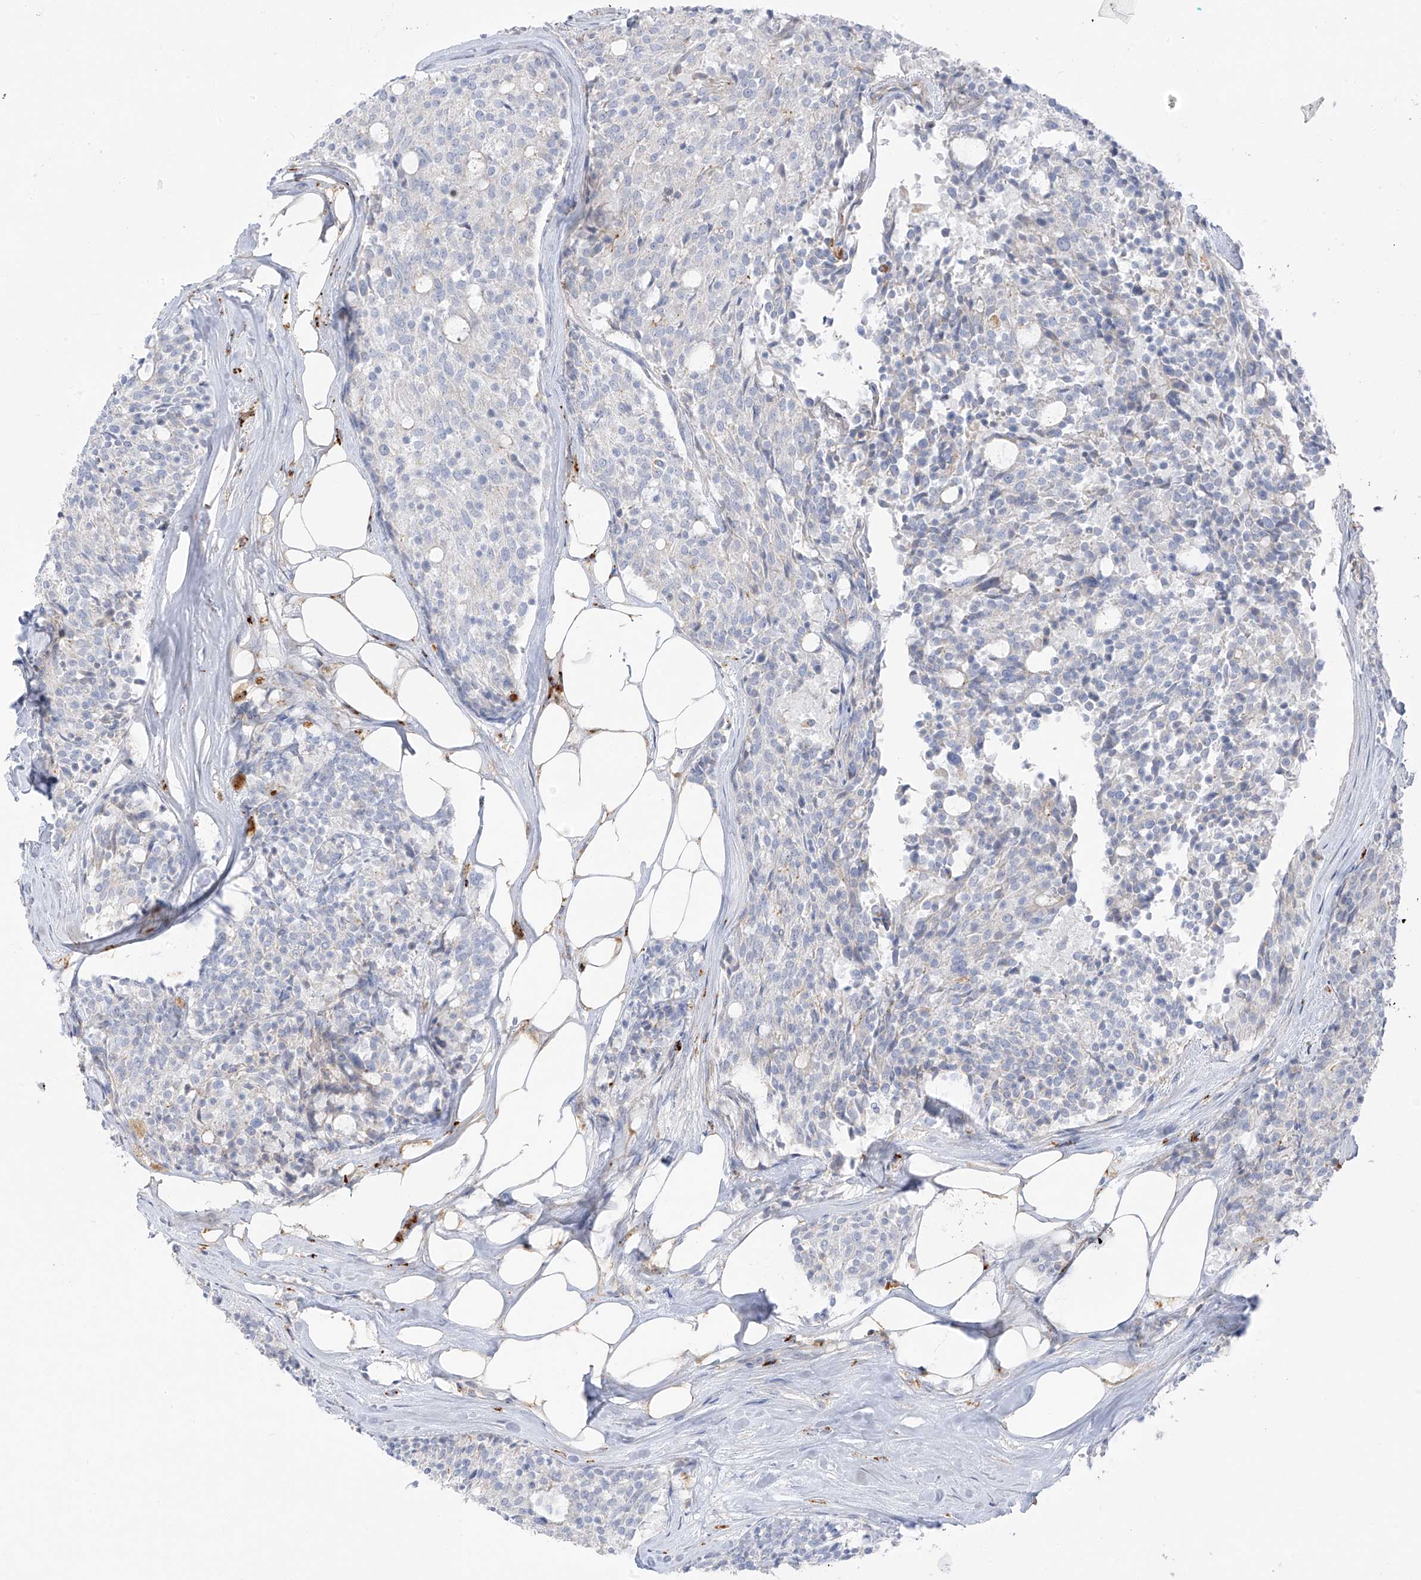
{"staining": {"intensity": "negative", "quantity": "none", "location": "none"}, "tissue": "carcinoid", "cell_type": "Tumor cells", "image_type": "cancer", "snomed": [{"axis": "morphology", "description": "Carcinoid, malignant, NOS"}, {"axis": "topography", "description": "Pancreas"}], "caption": "A micrograph of human carcinoid is negative for staining in tumor cells.", "gene": "TAL2", "patient": {"sex": "female", "age": 54}}